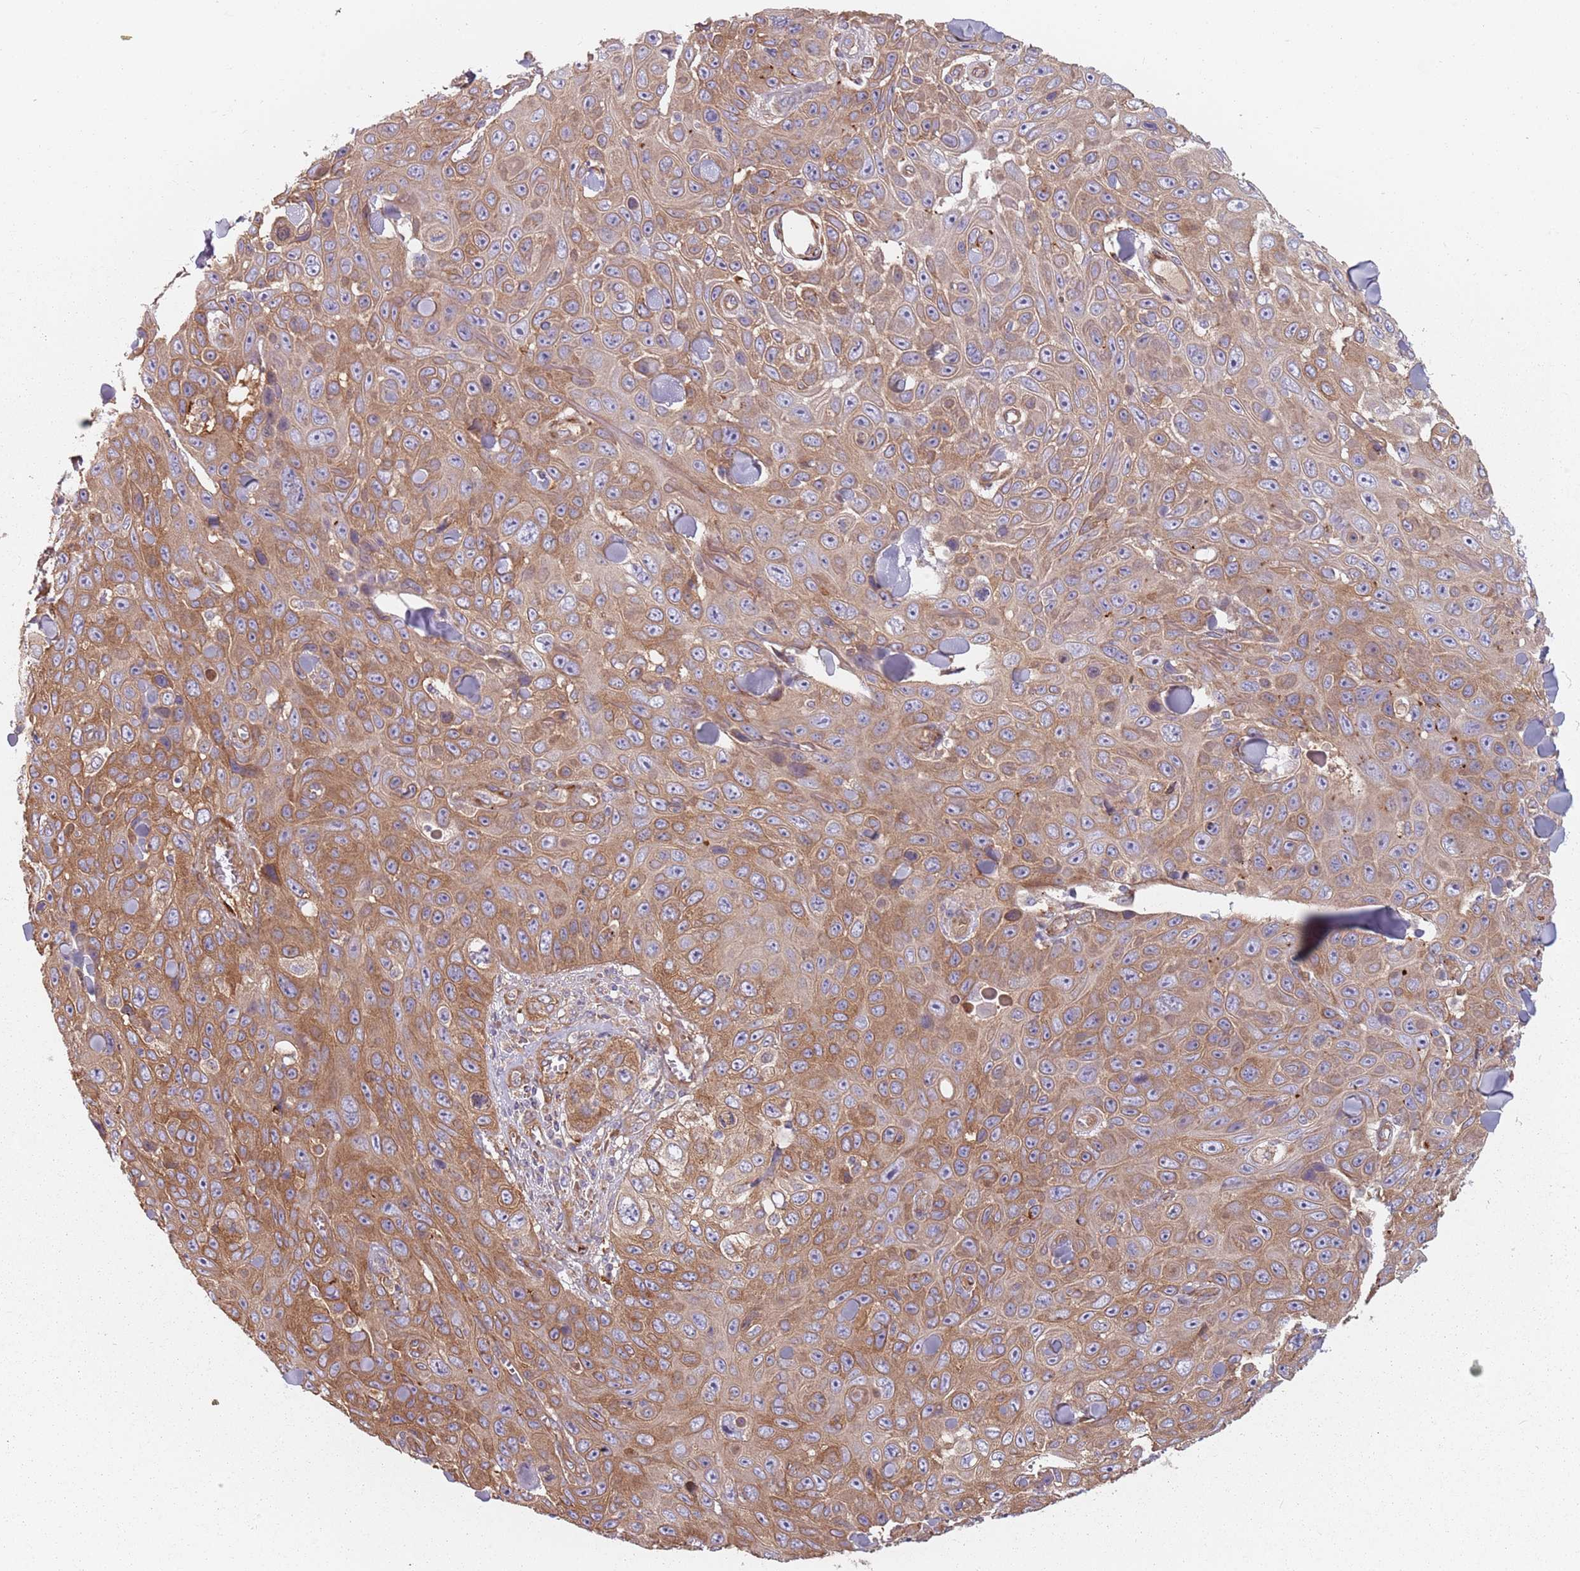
{"staining": {"intensity": "moderate", "quantity": ">75%", "location": "cytoplasmic/membranous"}, "tissue": "skin cancer", "cell_type": "Tumor cells", "image_type": "cancer", "snomed": [{"axis": "morphology", "description": "Squamous cell carcinoma, NOS"}, {"axis": "topography", "description": "Skin"}], "caption": "Brown immunohistochemical staining in human skin squamous cell carcinoma reveals moderate cytoplasmic/membranous positivity in approximately >75% of tumor cells.", "gene": "SPDL1", "patient": {"sex": "male", "age": 82}}